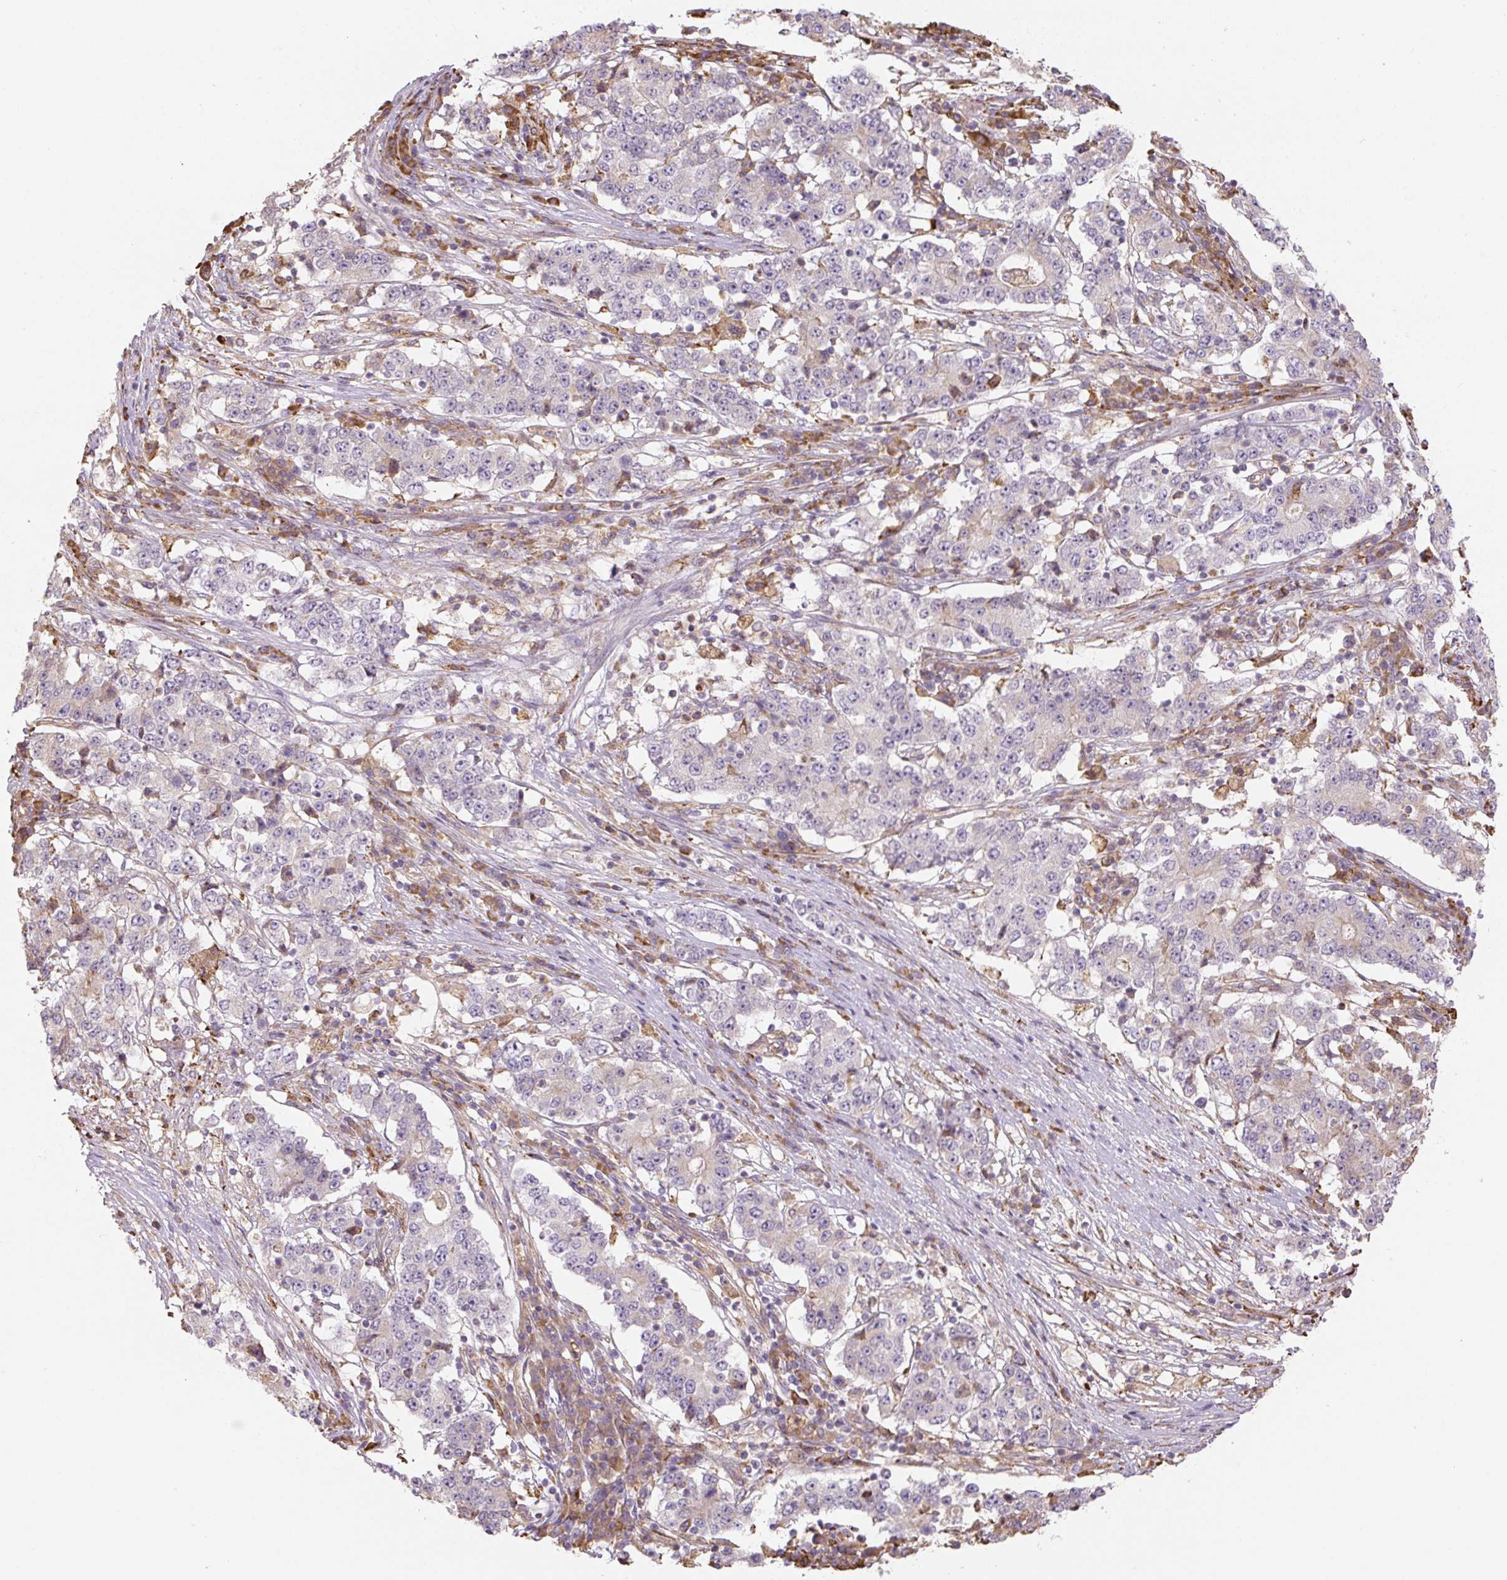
{"staining": {"intensity": "negative", "quantity": "none", "location": "none"}, "tissue": "stomach cancer", "cell_type": "Tumor cells", "image_type": "cancer", "snomed": [{"axis": "morphology", "description": "Adenocarcinoma, NOS"}, {"axis": "topography", "description": "Stomach"}], "caption": "The image displays no significant expression in tumor cells of stomach adenocarcinoma.", "gene": "RASA1", "patient": {"sex": "male", "age": 59}}